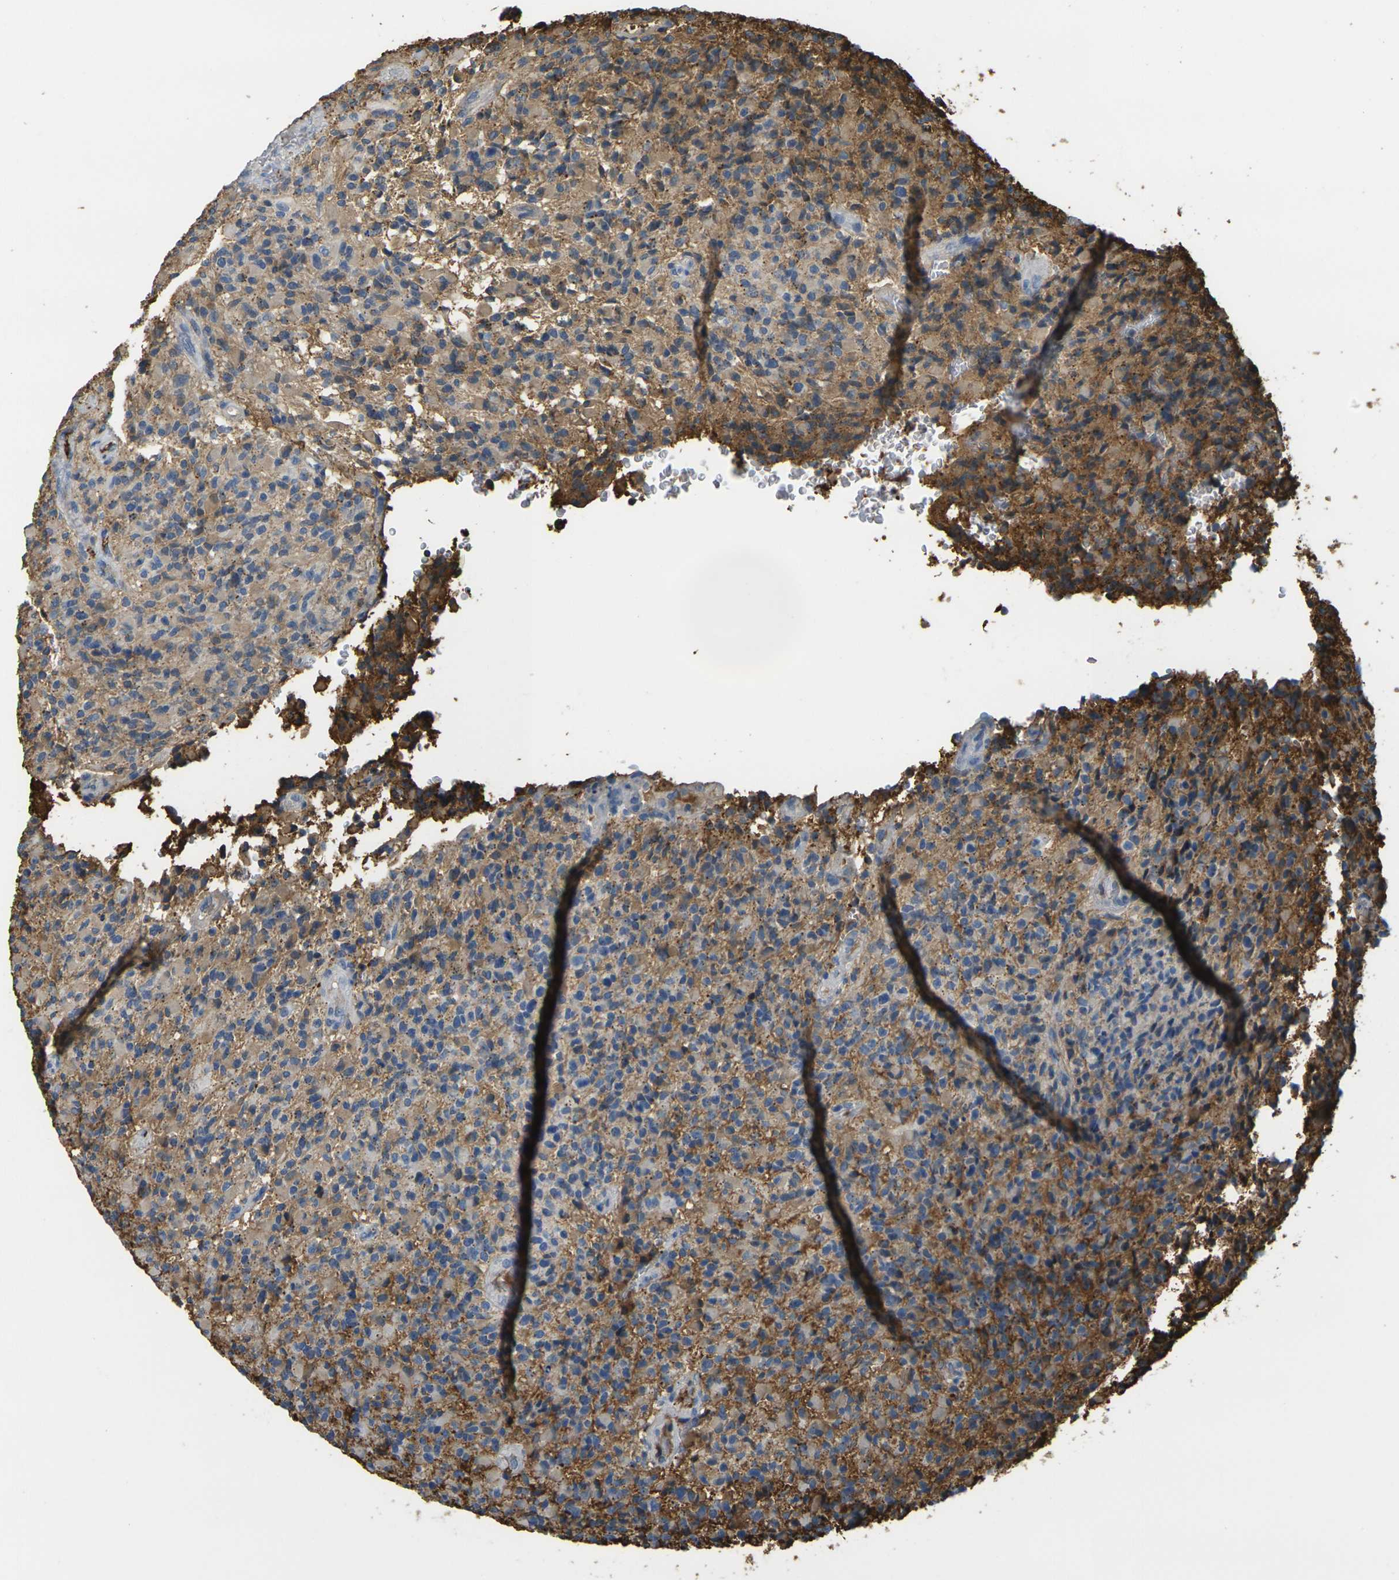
{"staining": {"intensity": "moderate", "quantity": "25%-75%", "location": "cytoplasmic/membranous"}, "tissue": "glioma", "cell_type": "Tumor cells", "image_type": "cancer", "snomed": [{"axis": "morphology", "description": "Glioma, malignant, High grade"}, {"axis": "topography", "description": "Brain"}], "caption": "This is an image of IHC staining of high-grade glioma (malignant), which shows moderate staining in the cytoplasmic/membranous of tumor cells.", "gene": "PLCD1", "patient": {"sex": "male", "age": 71}}